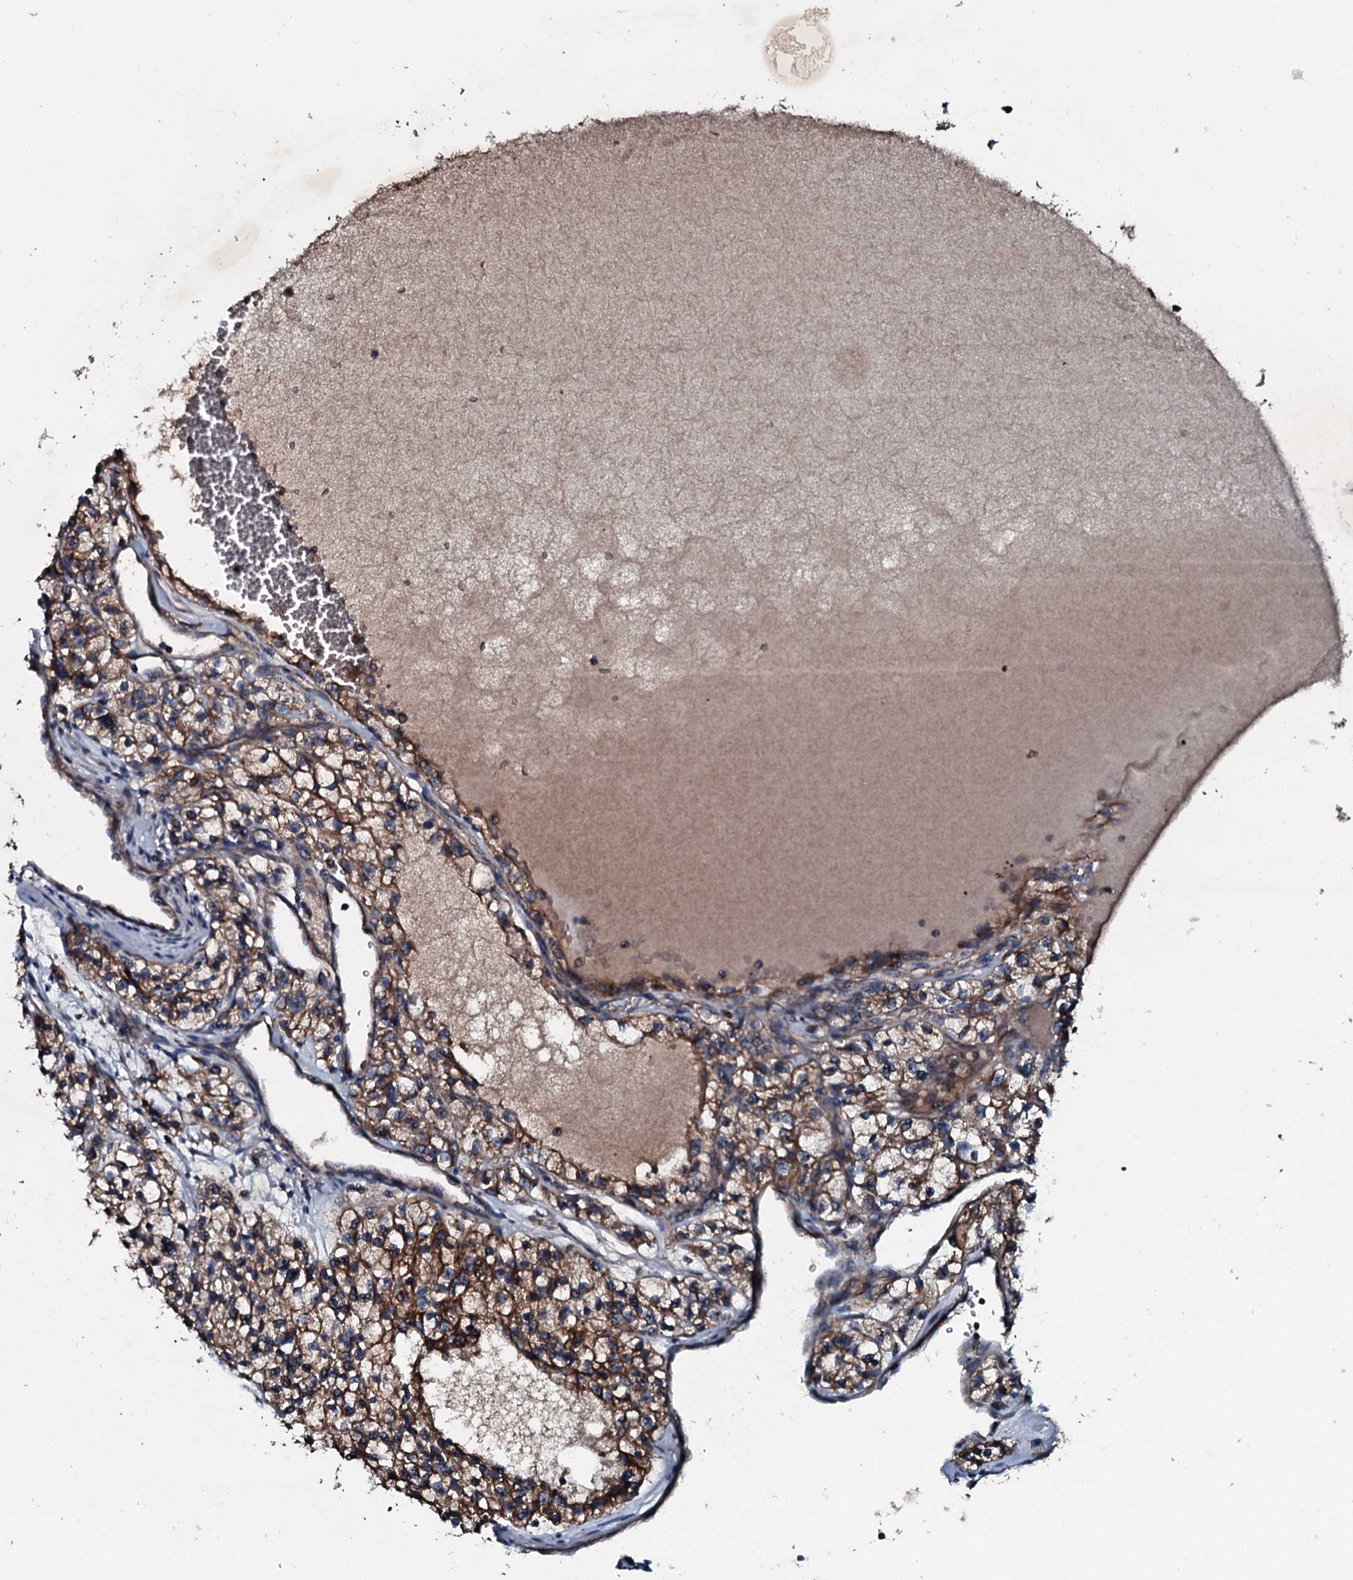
{"staining": {"intensity": "moderate", "quantity": ">75%", "location": "cytoplasmic/membranous"}, "tissue": "renal cancer", "cell_type": "Tumor cells", "image_type": "cancer", "snomed": [{"axis": "morphology", "description": "Adenocarcinoma, NOS"}, {"axis": "topography", "description": "Kidney"}], "caption": "The immunohistochemical stain labels moderate cytoplasmic/membranous positivity in tumor cells of renal cancer tissue.", "gene": "ACSS3", "patient": {"sex": "female", "age": 57}}